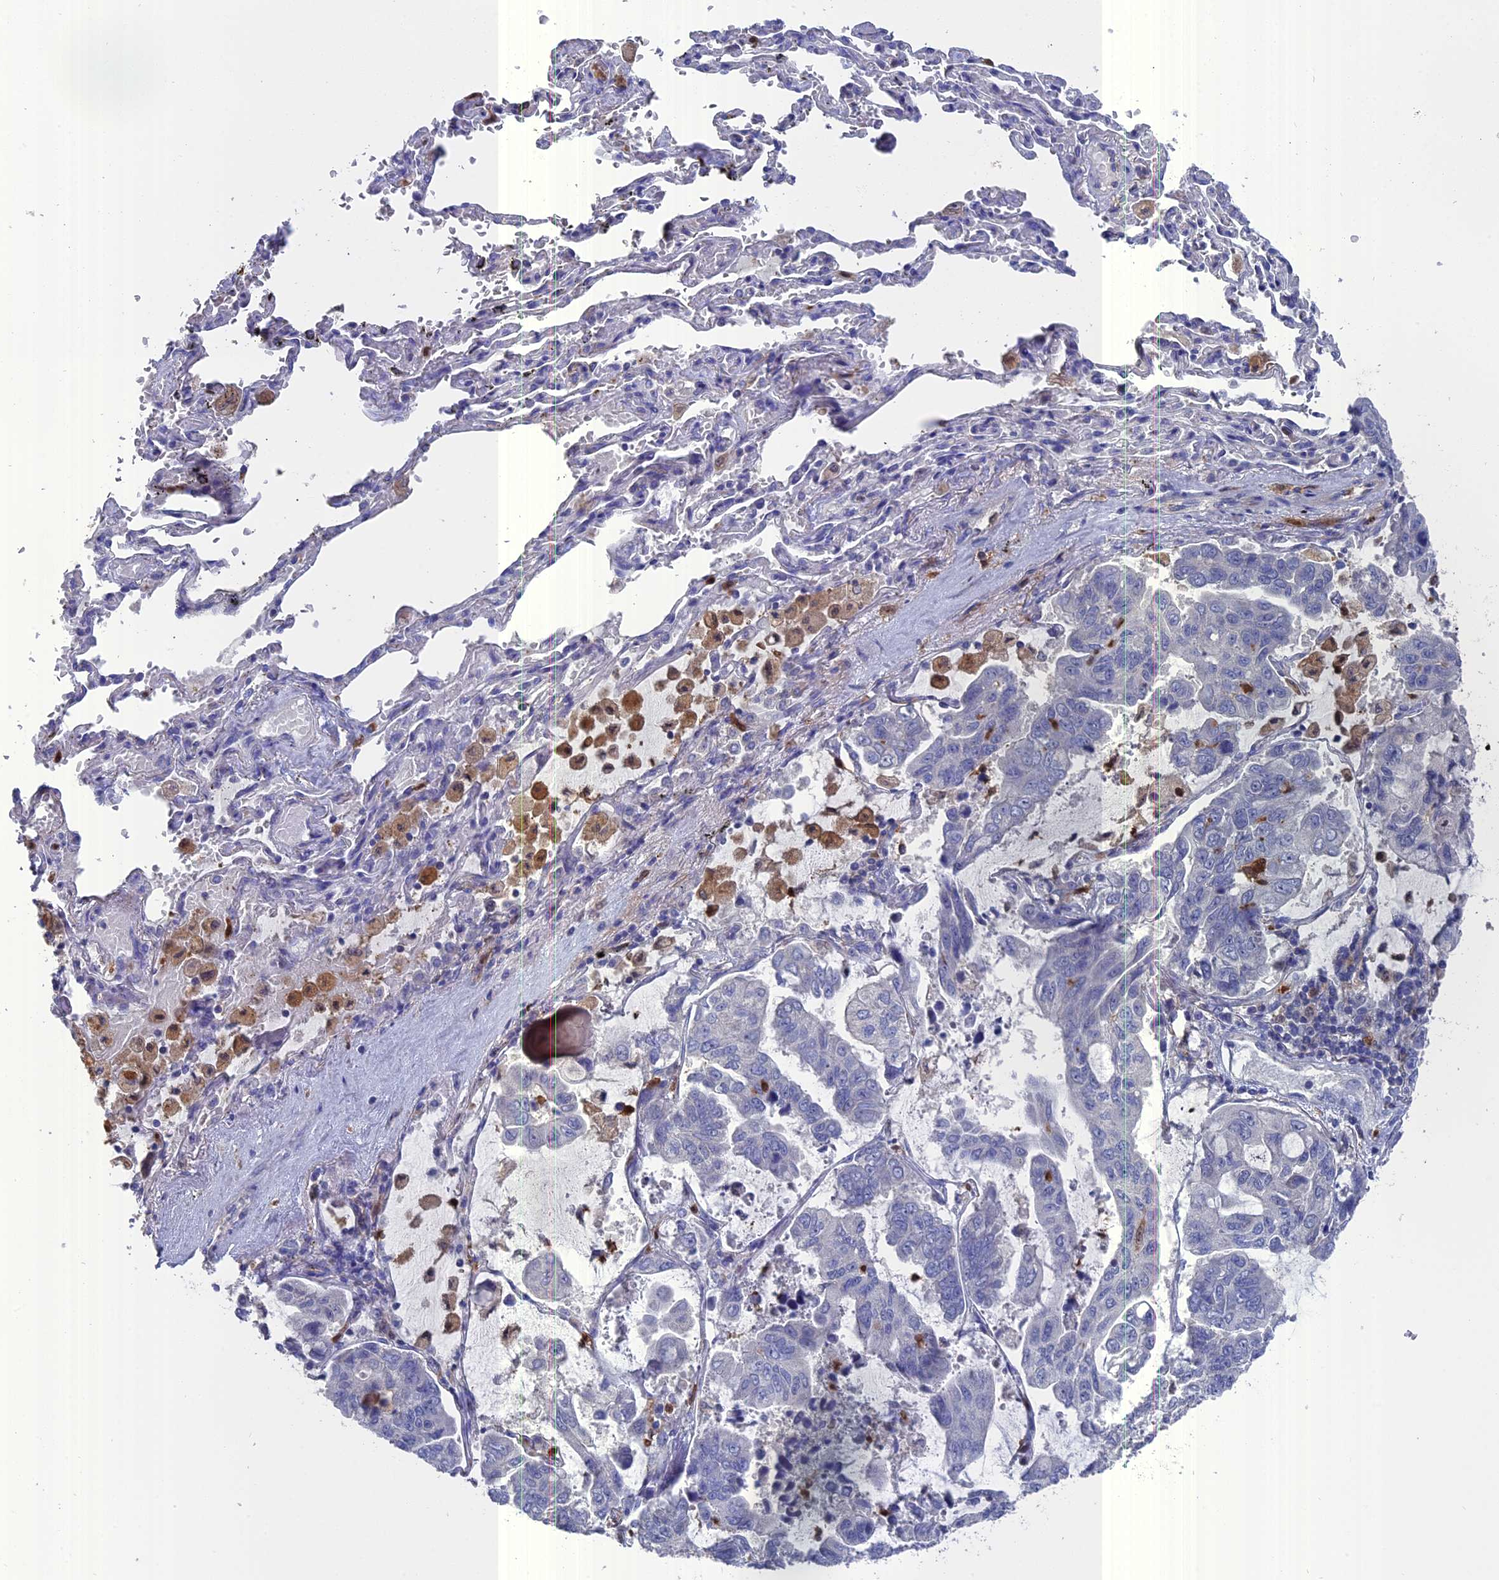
{"staining": {"intensity": "negative", "quantity": "none", "location": "none"}, "tissue": "lung cancer", "cell_type": "Tumor cells", "image_type": "cancer", "snomed": [{"axis": "morphology", "description": "Adenocarcinoma, NOS"}, {"axis": "topography", "description": "Lung"}], "caption": "Immunohistochemistry image of neoplastic tissue: lung cancer stained with DAB (3,3'-diaminobenzidine) reveals no significant protein positivity in tumor cells.", "gene": "NCF4", "patient": {"sex": "male", "age": 64}}